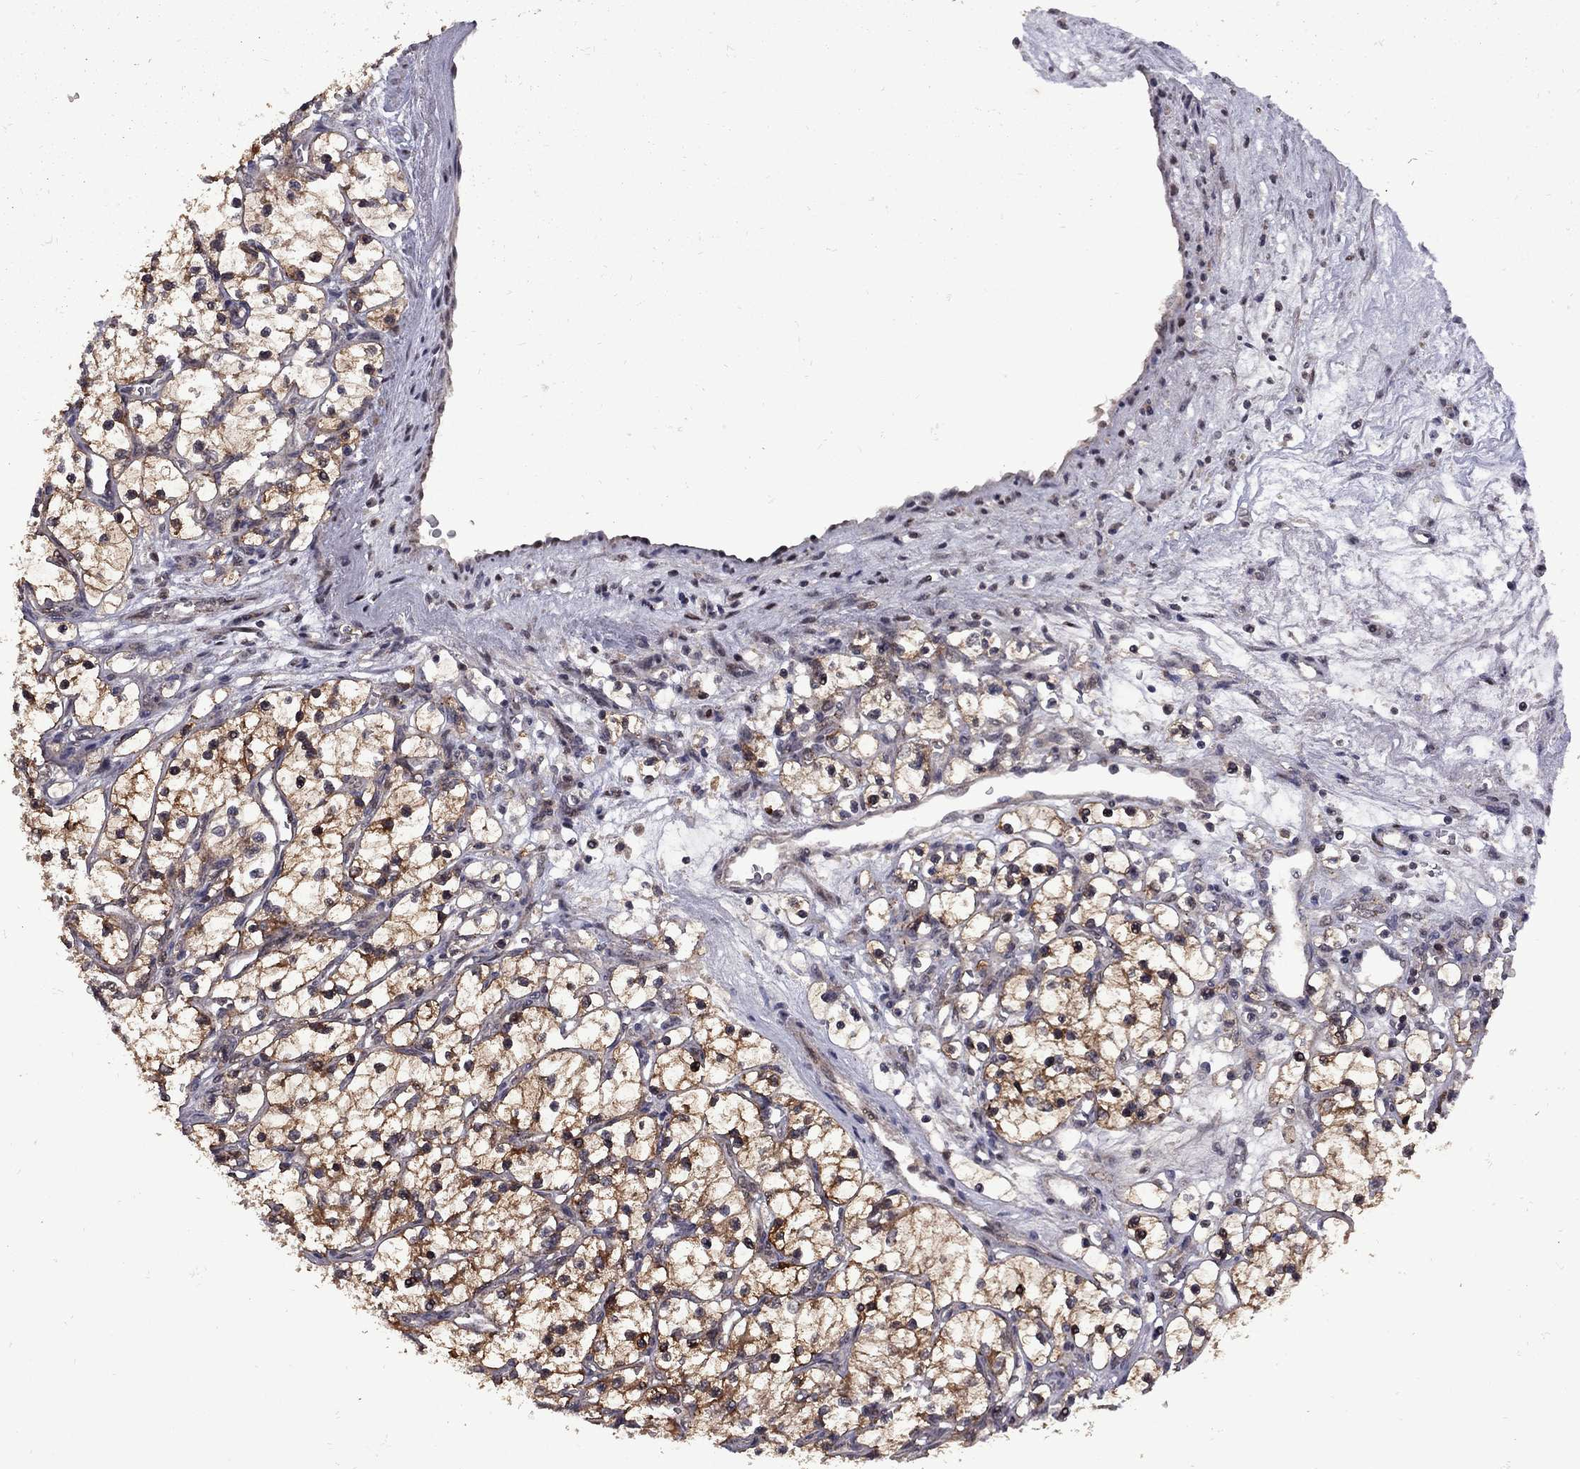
{"staining": {"intensity": "strong", "quantity": ">75%", "location": "cytoplasmic/membranous"}, "tissue": "renal cancer", "cell_type": "Tumor cells", "image_type": "cancer", "snomed": [{"axis": "morphology", "description": "Adenocarcinoma, NOS"}, {"axis": "topography", "description": "Kidney"}], "caption": "Tumor cells show high levels of strong cytoplasmic/membranous expression in approximately >75% of cells in renal cancer.", "gene": "IPP", "patient": {"sex": "female", "age": 69}}